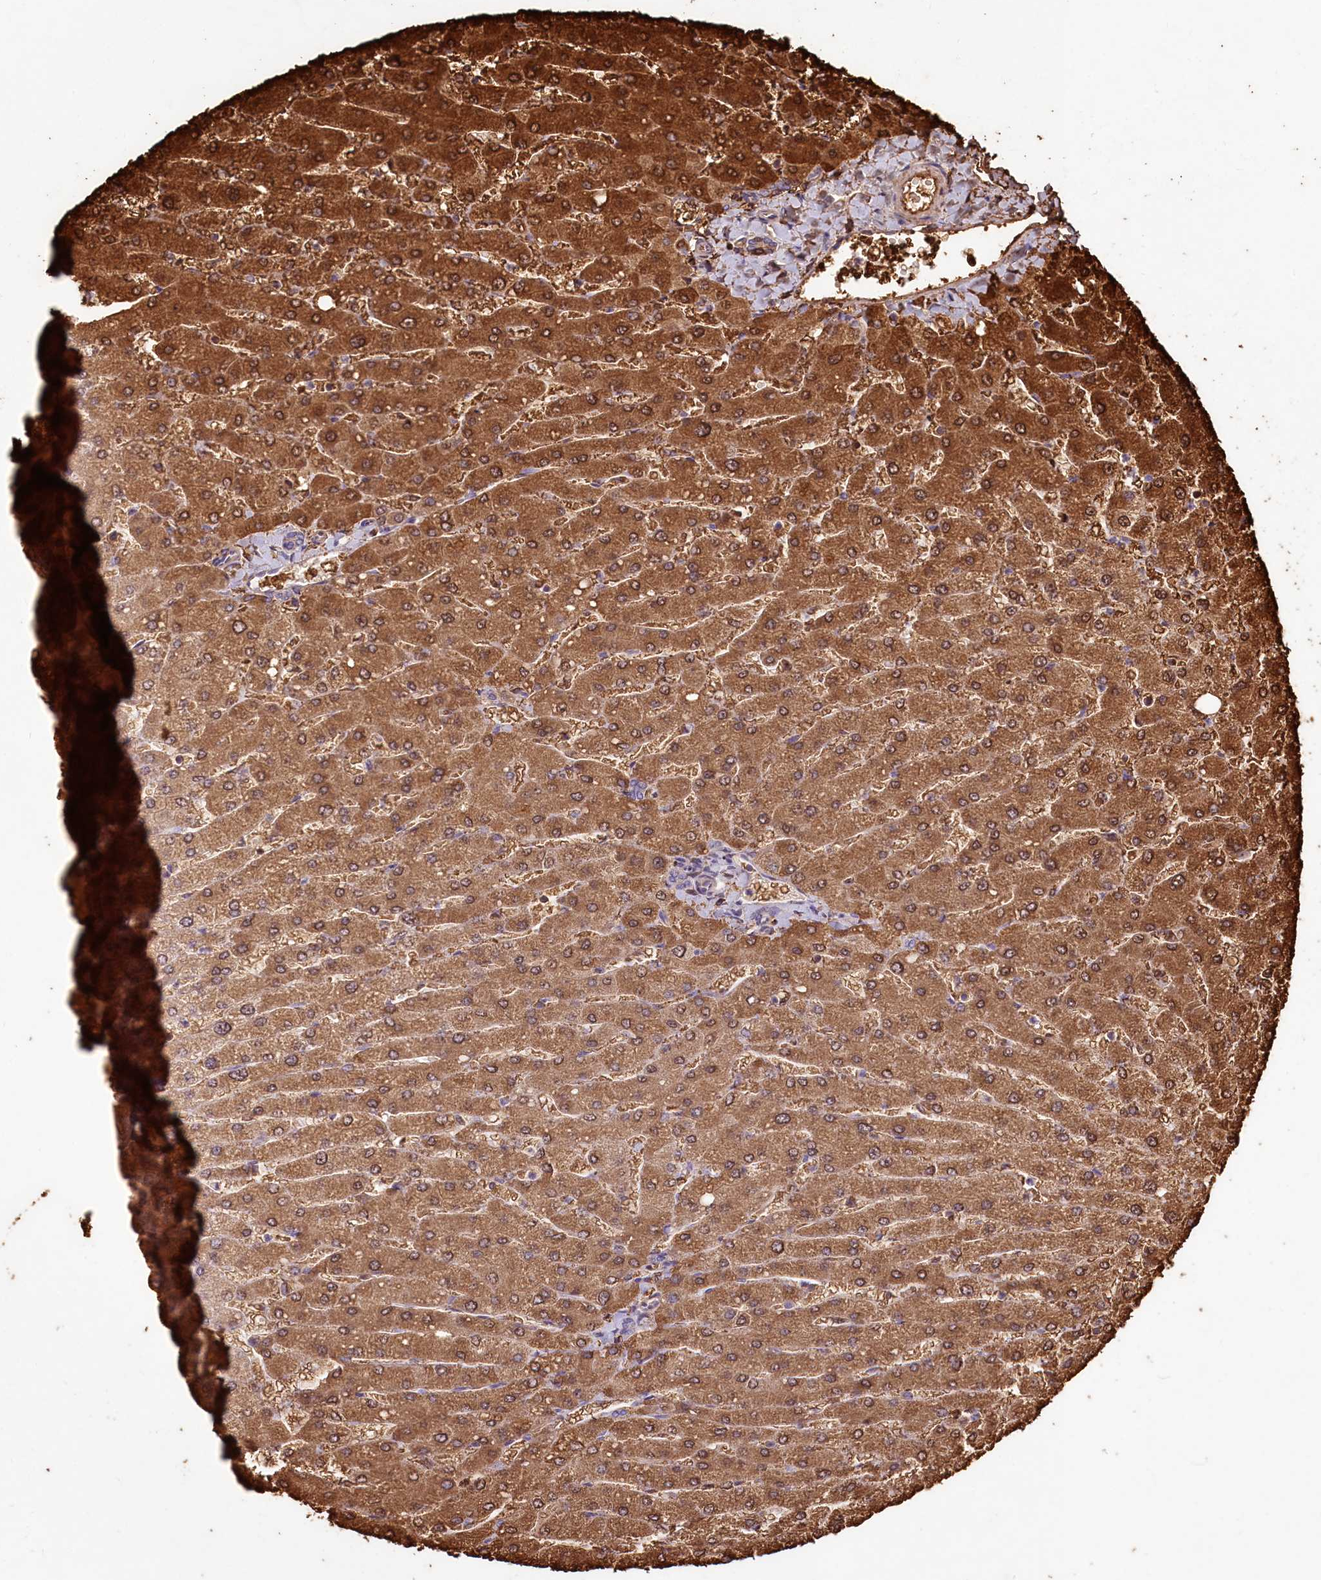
{"staining": {"intensity": "negative", "quantity": "none", "location": "none"}, "tissue": "liver", "cell_type": "Cholangiocytes", "image_type": "normal", "snomed": [{"axis": "morphology", "description": "Normal tissue, NOS"}, {"axis": "topography", "description": "Liver"}], "caption": "Cholangiocytes are negative for brown protein staining in normal liver. (Brightfield microscopy of DAB IHC at high magnification).", "gene": "LMOD3", "patient": {"sex": "male", "age": 55}}